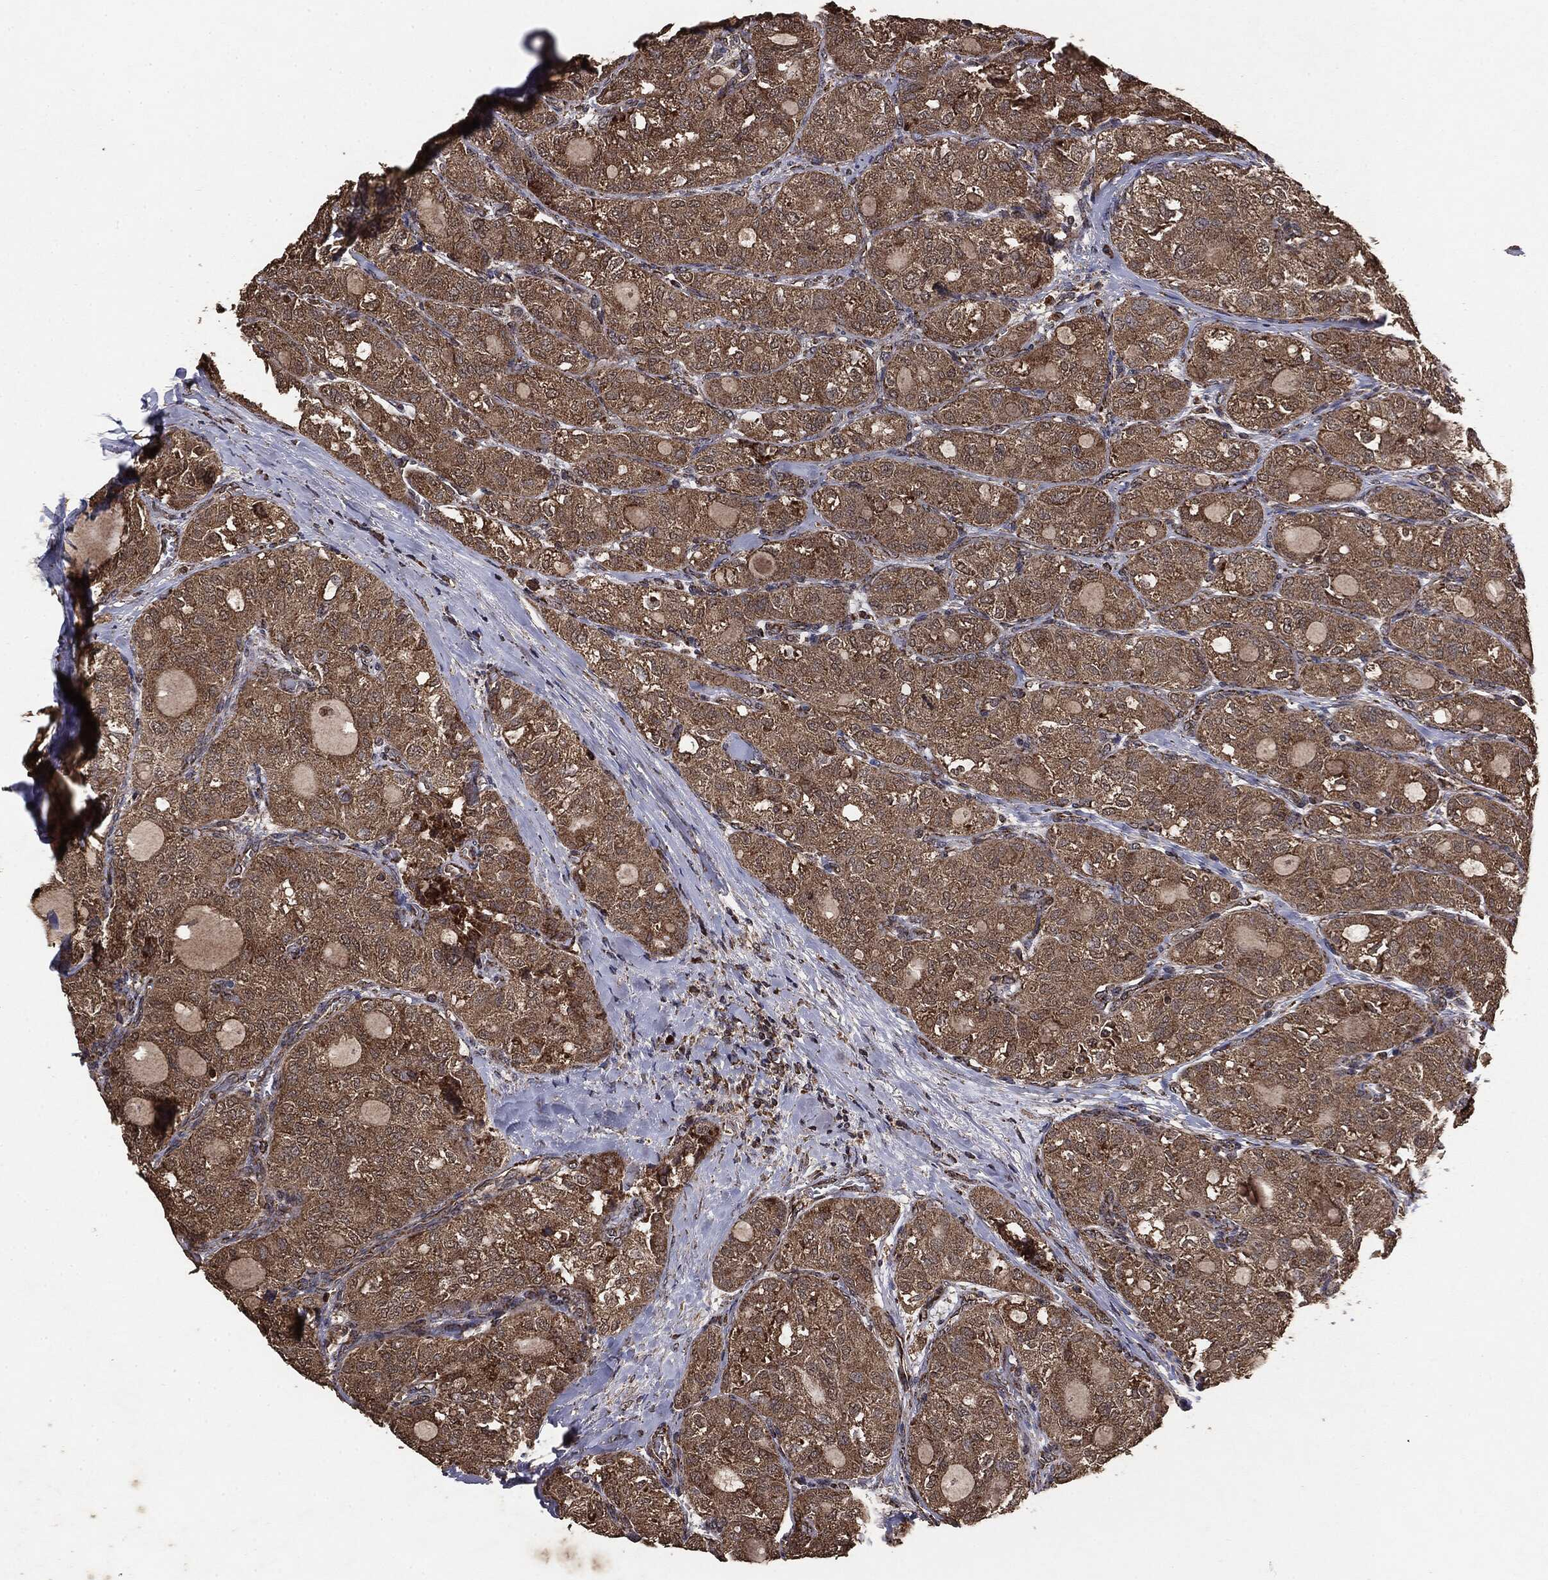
{"staining": {"intensity": "moderate", "quantity": ">75%", "location": "cytoplasmic/membranous"}, "tissue": "thyroid cancer", "cell_type": "Tumor cells", "image_type": "cancer", "snomed": [{"axis": "morphology", "description": "Follicular adenoma carcinoma, NOS"}, {"axis": "topography", "description": "Thyroid gland"}], "caption": "Protein expression by immunohistochemistry (IHC) displays moderate cytoplasmic/membranous expression in approximately >75% of tumor cells in thyroid cancer.", "gene": "MTOR", "patient": {"sex": "male", "age": 75}}